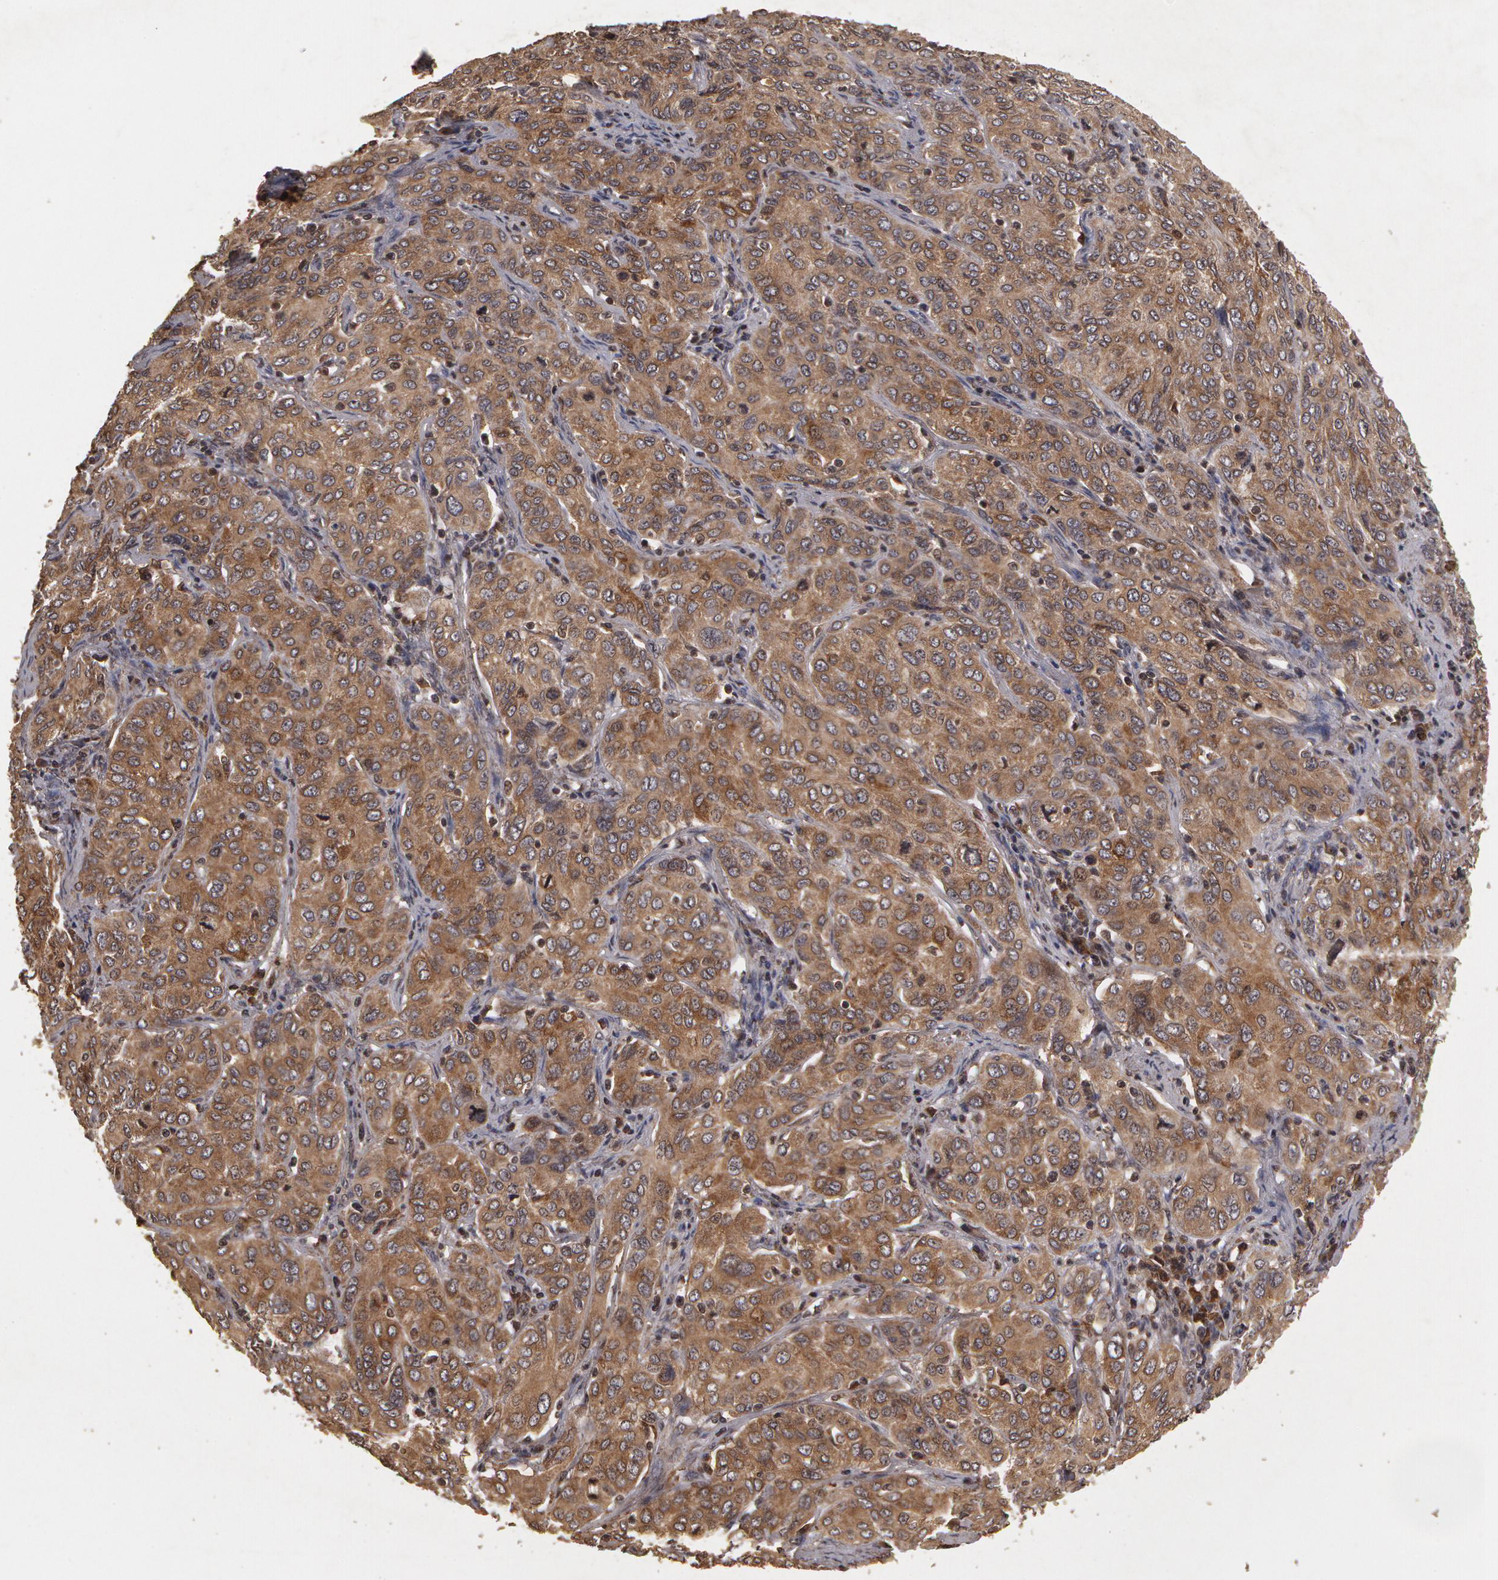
{"staining": {"intensity": "weak", "quantity": ">75%", "location": "cytoplasmic/membranous"}, "tissue": "cervical cancer", "cell_type": "Tumor cells", "image_type": "cancer", "snomed": [{"axis": "morphology", "description": "Squamous cell carcinoma, NOS"}, {"axis": "topography", "description": "Cervix"}], "caption": "High-magnification brightfield microscopy of cervical cancer (squamous cell carcinoma) stained with DAB (3,3'-diaminobenzidine) (brown) and counterstained with hematoxylin (blue). tumor cells exhibit weak cytoplasmic/membranous staining is seen in about>75% of cells.", "gene": "CALR", "patient": {"sex": "female", "age": 38}}